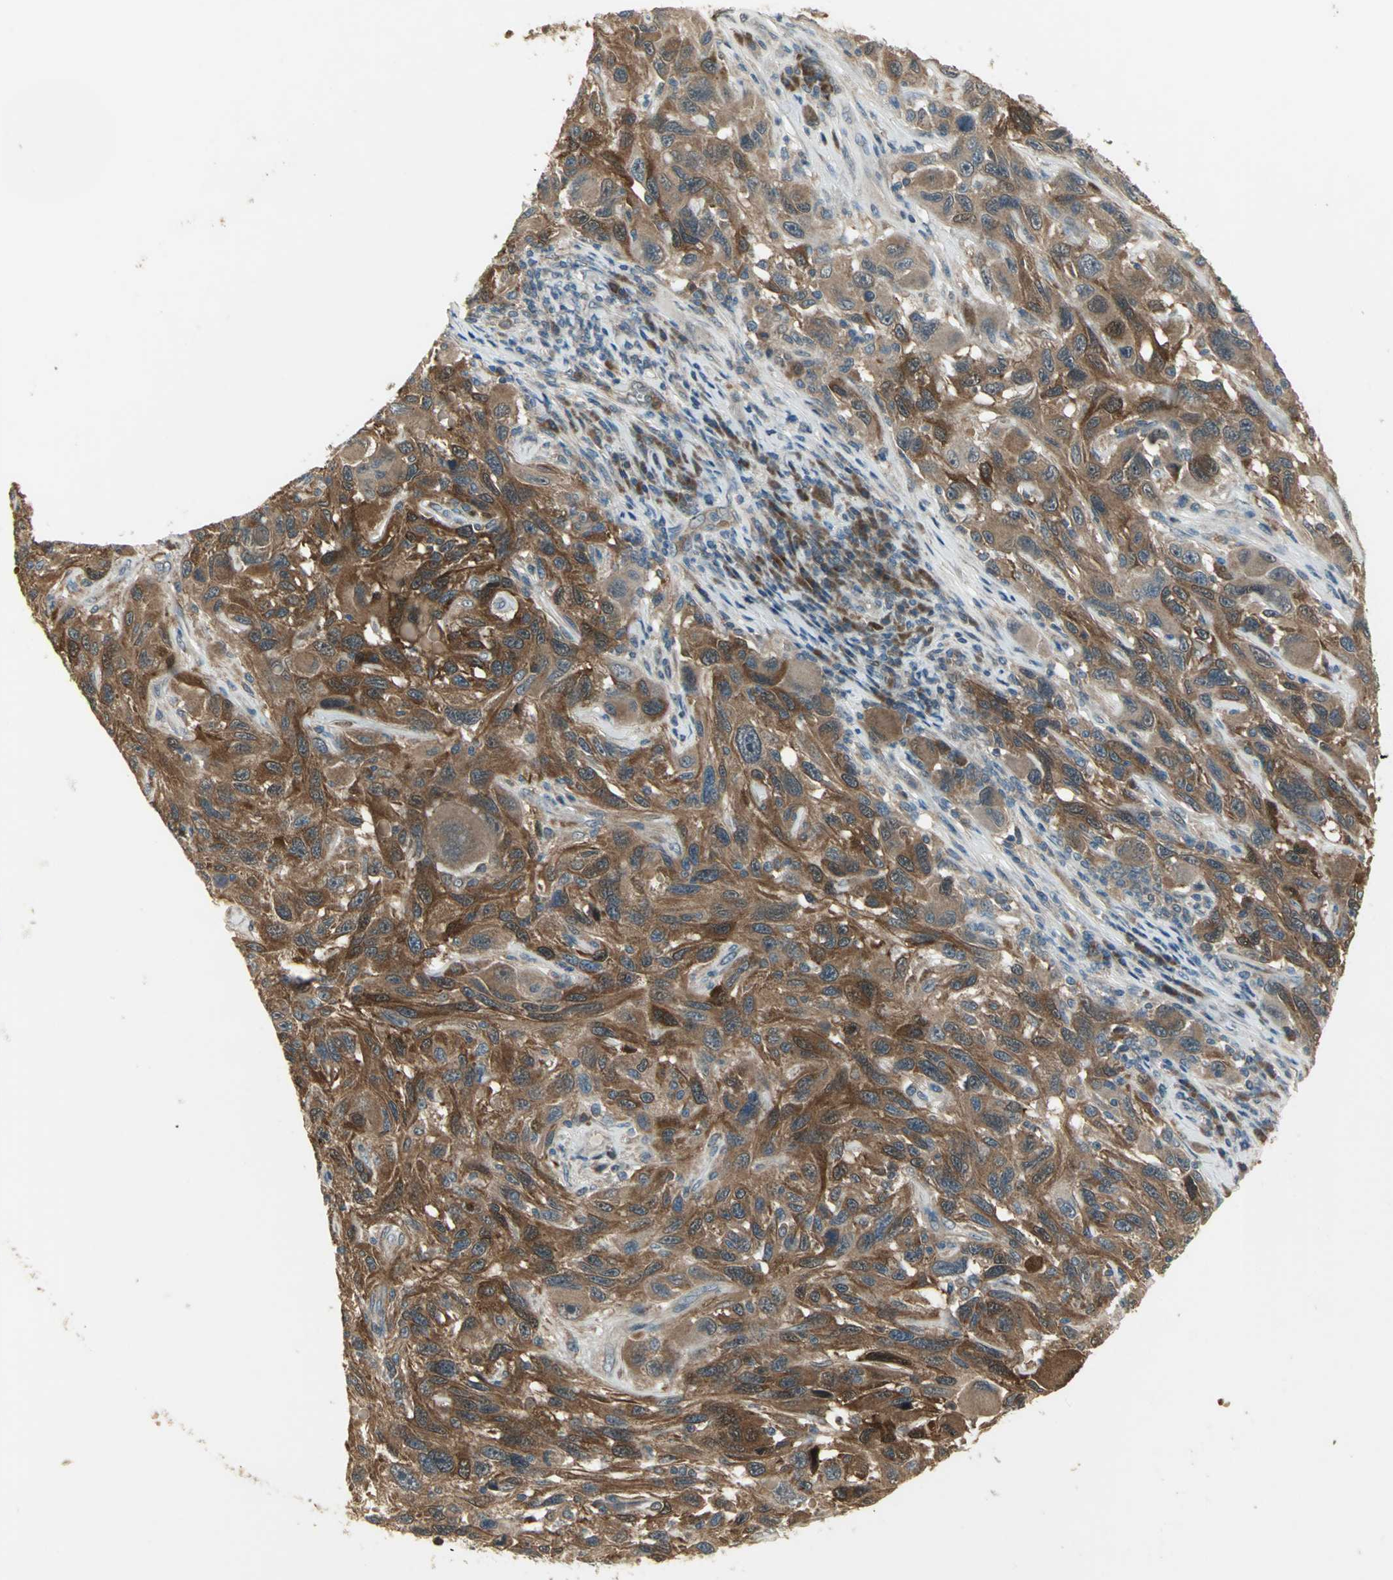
{"staining": {"intensity": "strong", "quantity": ">75%", "location": "cytoplasmic/membranous"}, "tissue": "melanoma", "cell_type": "Tumor cells", "image_type": "cancer", "snomed": [{"axis": "morphology", "description": "Malignant melanoma, NOS"}, {"axis": "topography", "description": "Skin"}], "caption": "The micrograph shows staining of malignant melanoma, revealing strong cytoplasmic/membranous protein expression (brown color) within tumor cells. (DAB IHC with brightfield microscopy, high magnification).", "gene": "AMT", "patient": {"sex": "male", "age": 53}}